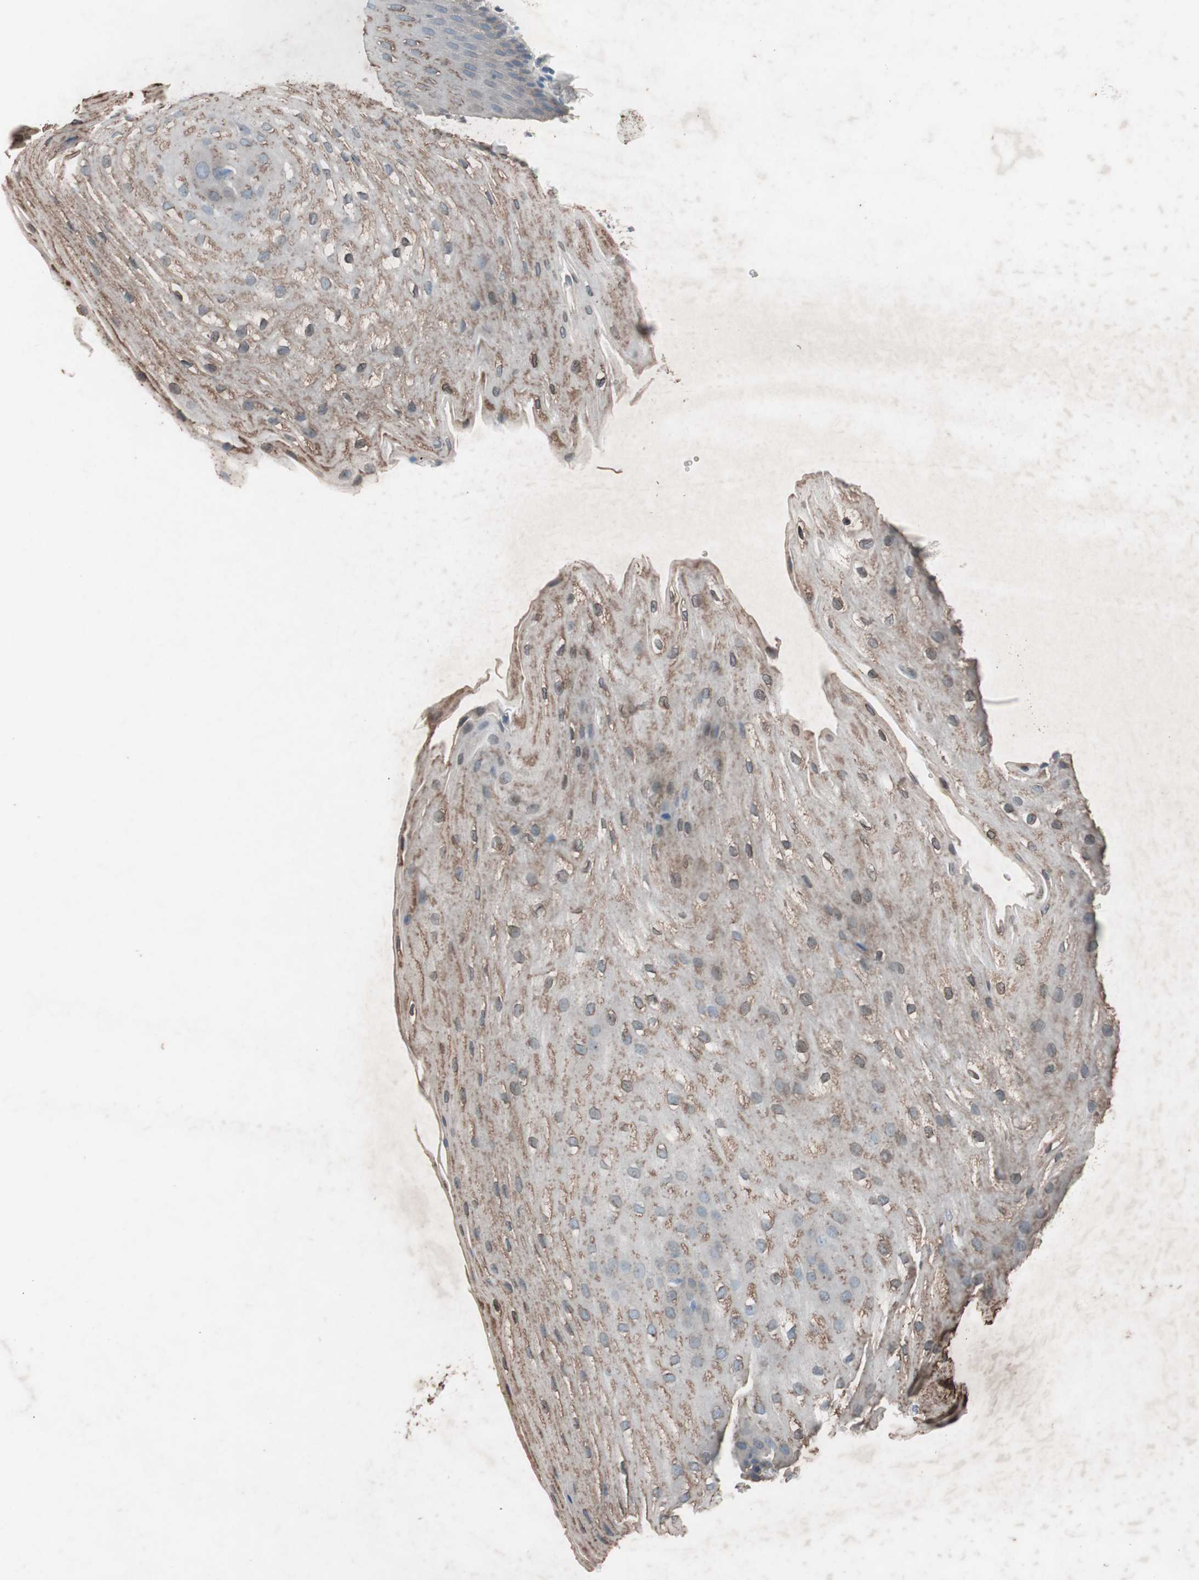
{"staining": {"intensity": "moderate", "quantity": "25%-75%", "location": "cytoplasmic/membranous"}, "tissue": "esophagus", "cell_type": "Squamous epithelial cells", "image_type": "normal", "snomed": [{"axis": "morphology", "description": "Normal tissue, NOS"}, {"axis": "topography", "description": "Esophagus"}], "caption": "Protein staining displays moderate cytoplasmic/membranous expression in approximately 25%-75% of squamous epithelial cells in normal esophagus. Ihc stains the protein in brown and the nuclei are stained blue.", "gene": "GRB7", "patient": {"sex": "male", "age": 48}}